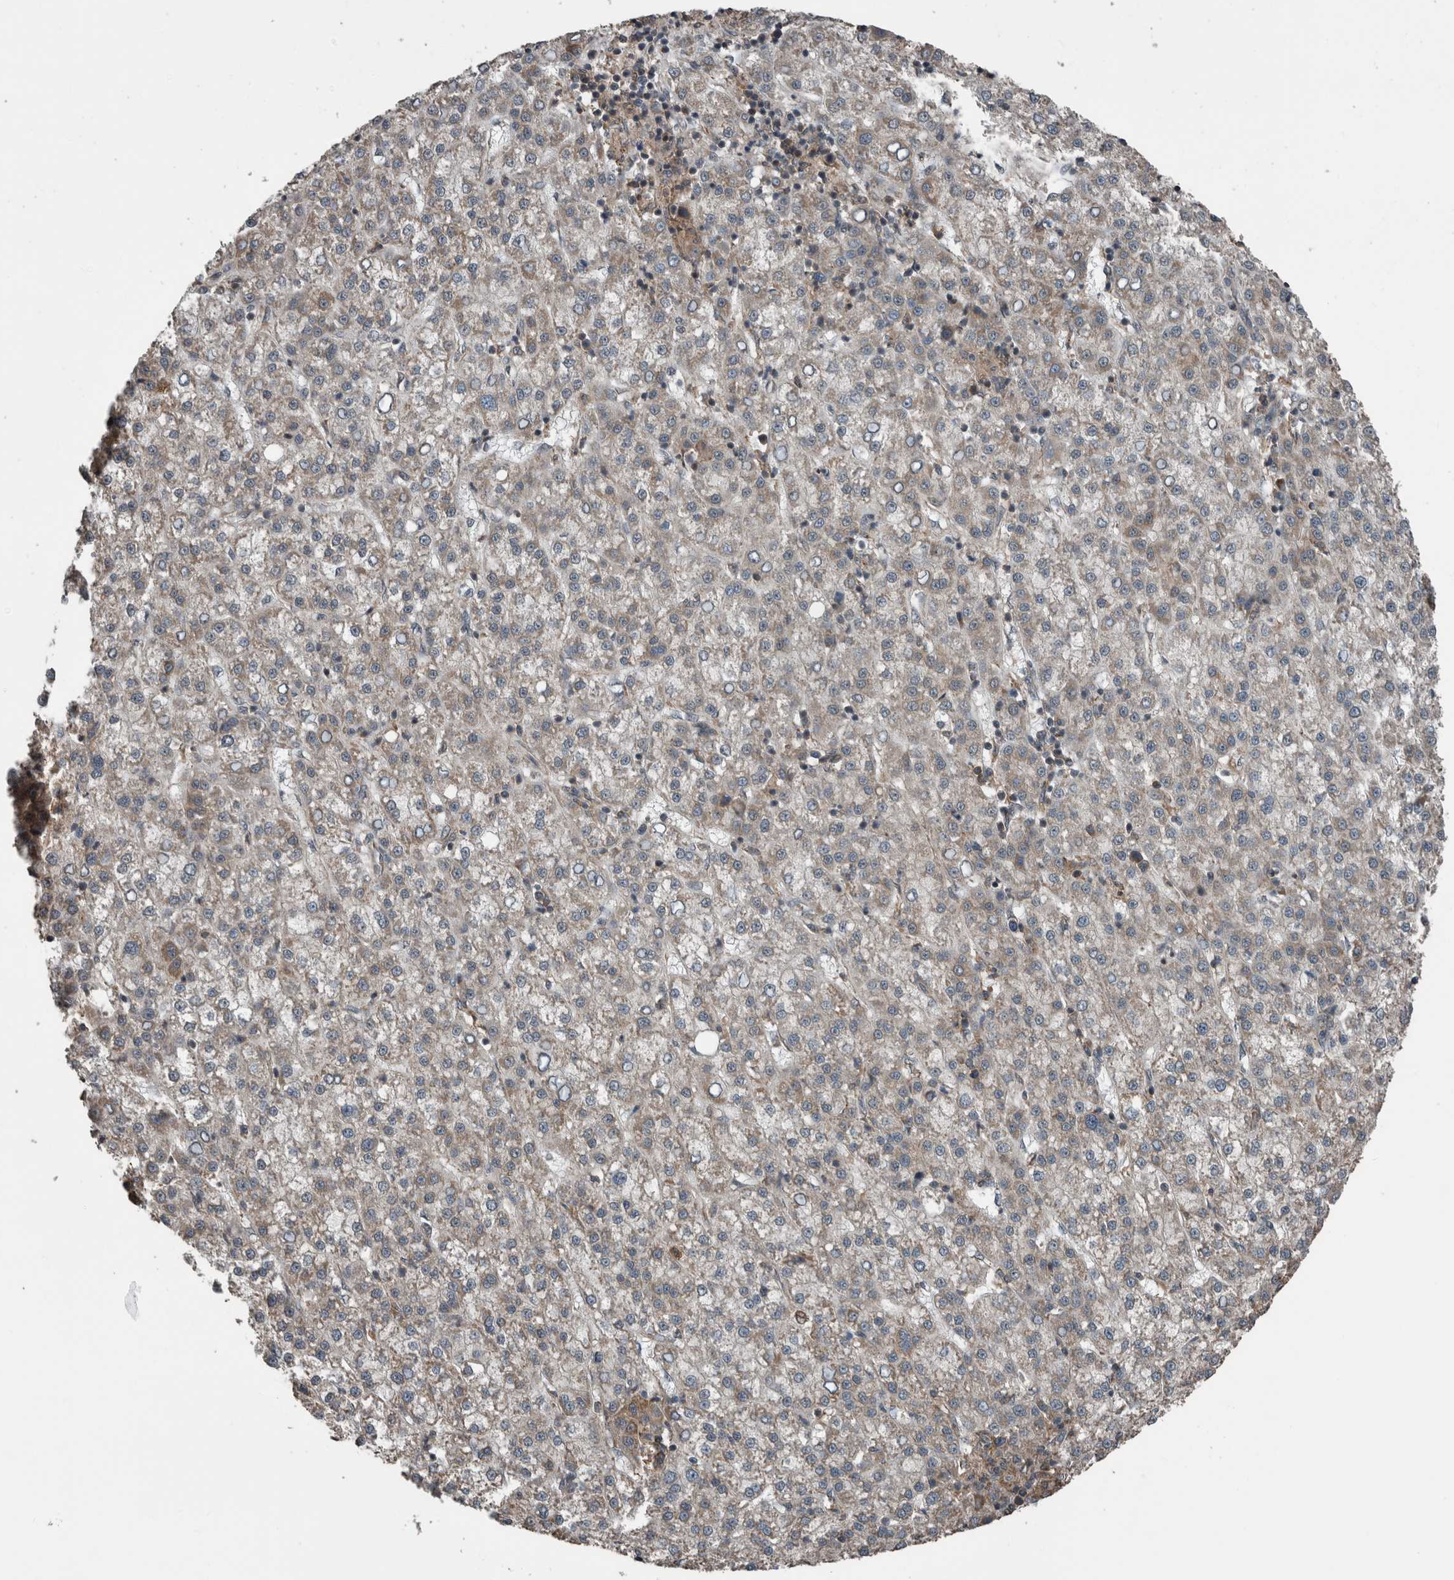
{"staining": {"intensity": "weak", "quantity": "25%-75%", "location": "cytoplasmic/membranous"}, "tissue": "liver cancer", "cell_type": "Tumor cells", "image_type": "cancer", "snomed": [{"axis": "morphology", "description": "Carcinoma, Hepatocellular, NOS"}, {"axis": "topography", "description": "Liver"}], "caption": "Liver cancer stained with IHC displays weak cytoplasmic/membranous staining in approximately 25%-75% of tumor cells.", "gene": "RIOK3", "patient": {"sex": "female", "age": 58}}